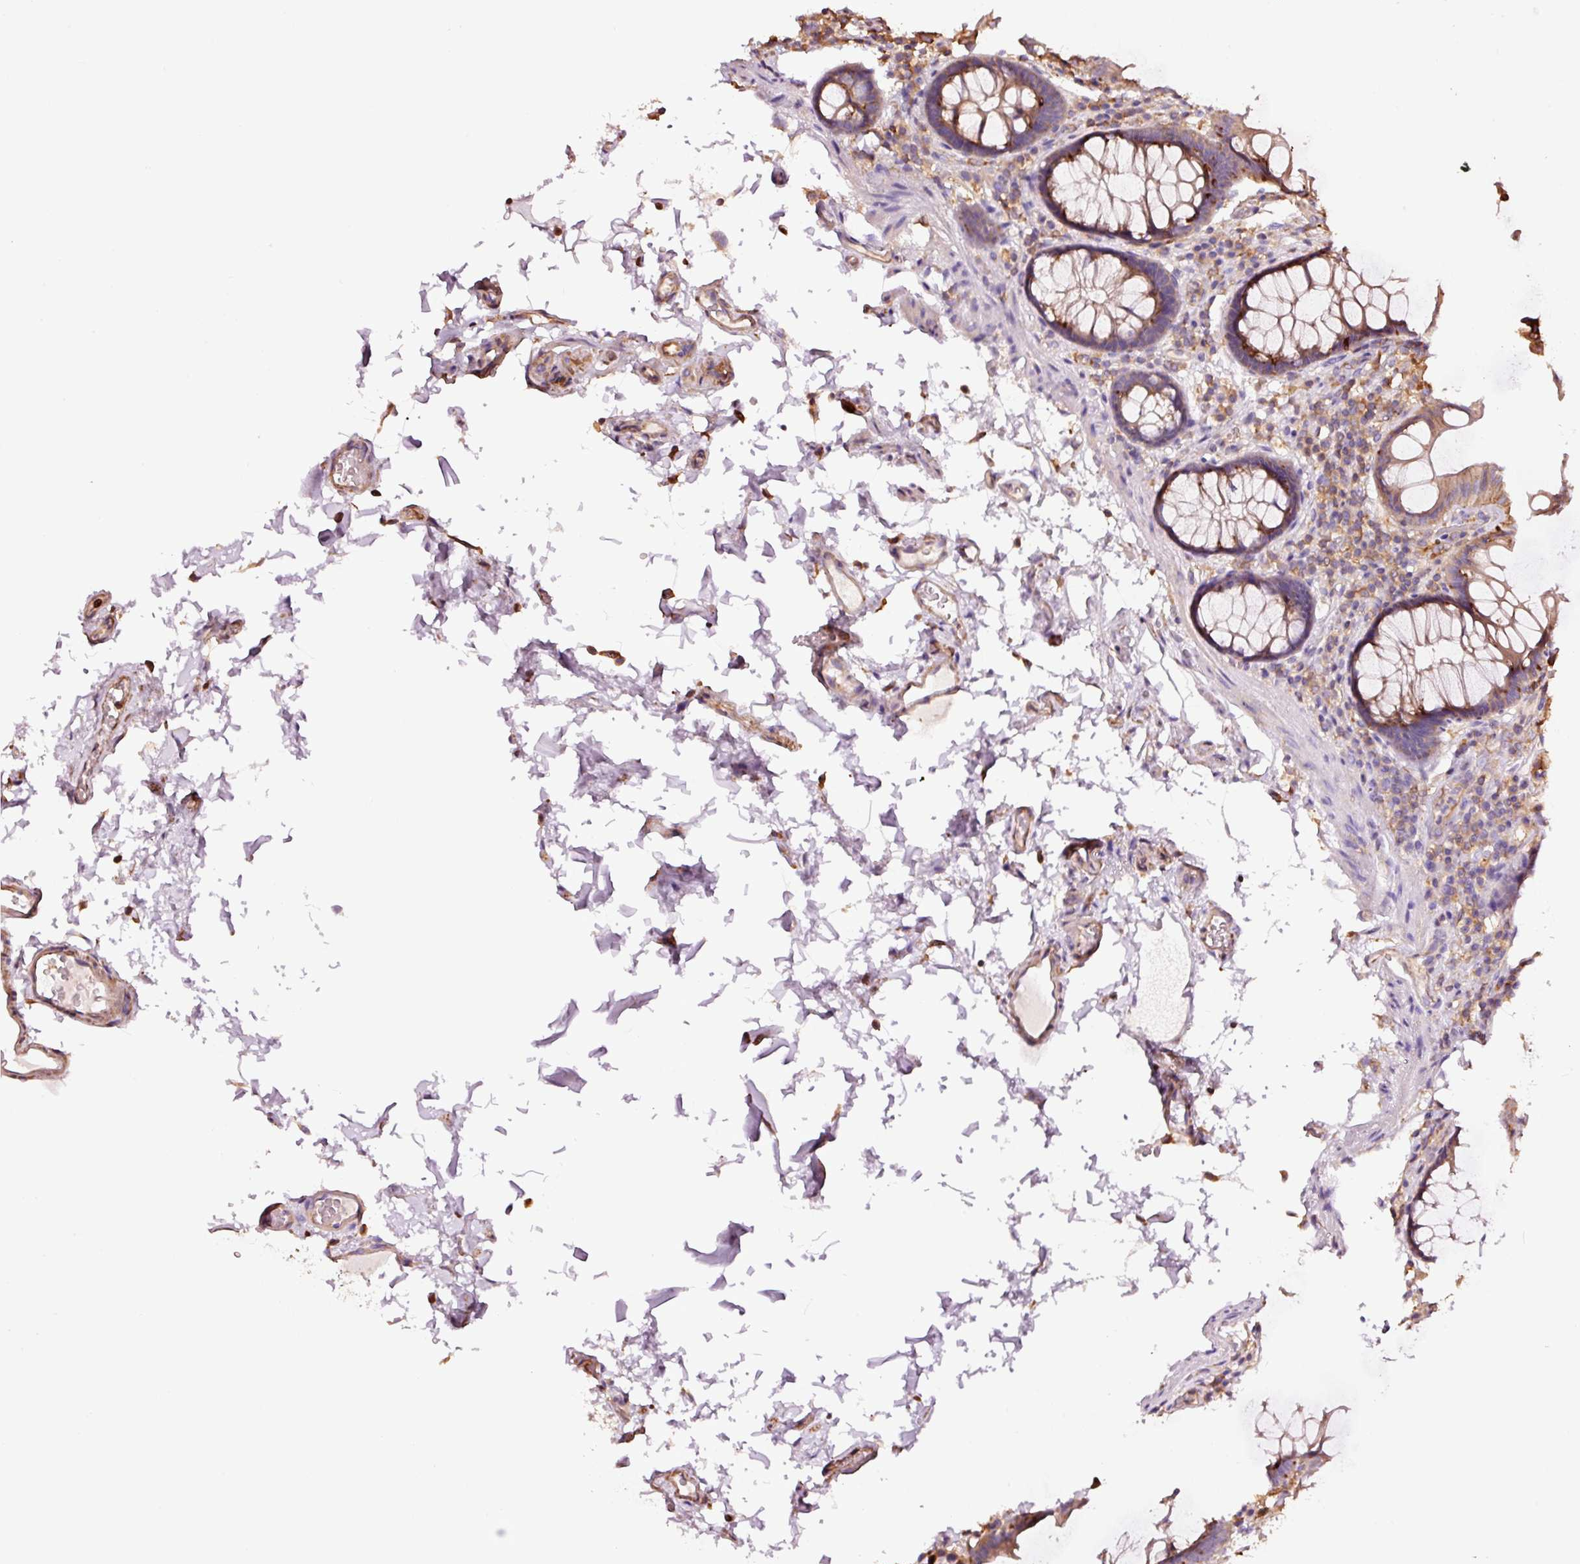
{"staining": {"intensity": "weak", "quantity": ">75%", "location": "cytoplasmic/membranous"}, "tissue": "colon", "cell_type": "Endothelial cells", "image_type": "normal", "snomed": [{"axis": "morphology", "description": "Normal tissue, NOS"}, {"axis": "topography", "description": "Colon"}, {"axis": "topography", "description": "Peripheral nerve tissue"}], "caption": "Normal colon reveals weak cytoplasmic/membranous expression in approximately >75% of endothelial cells.", "gene": "METAP1", "patient": {"sex": "male", "age": 84}}